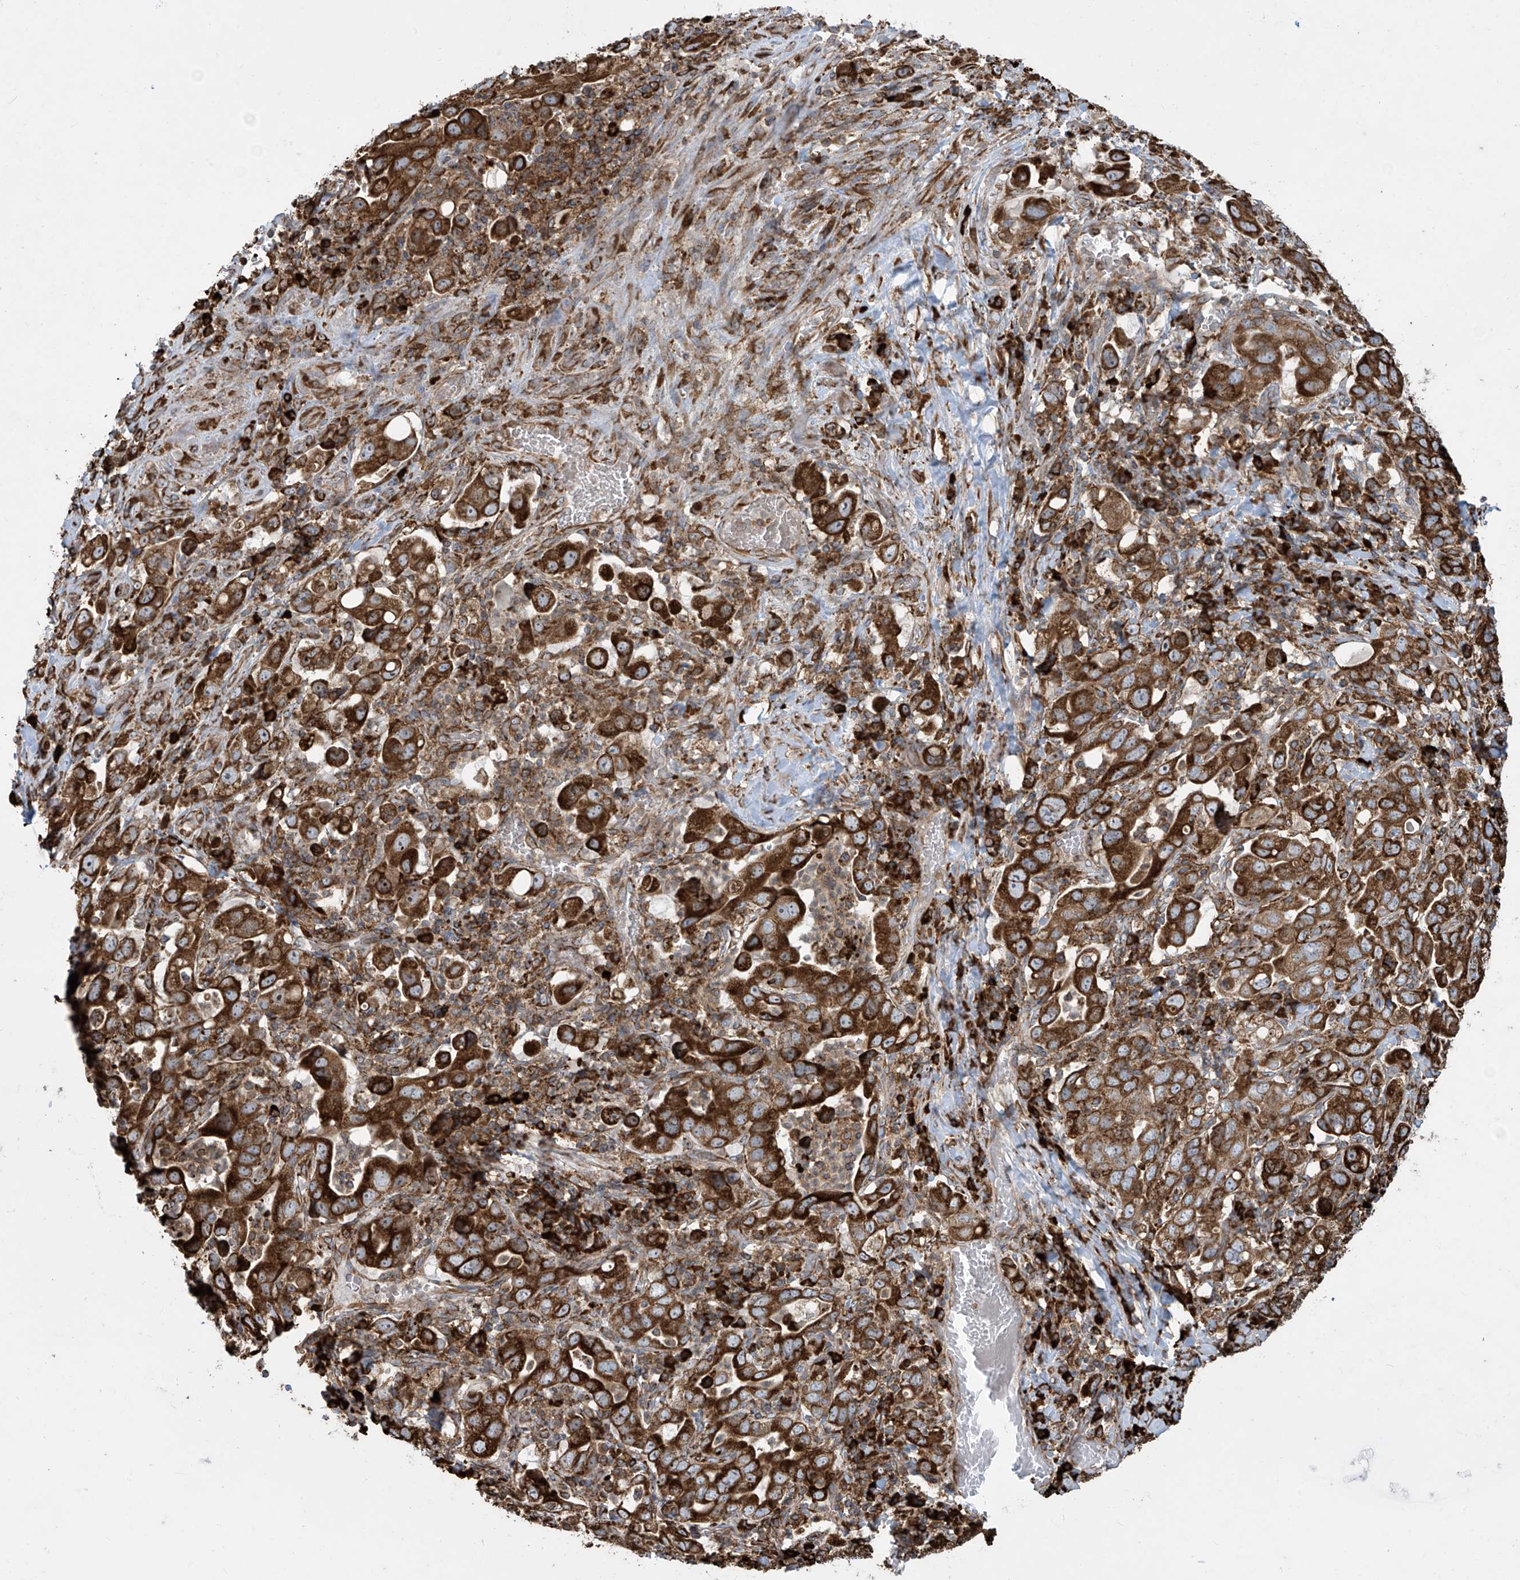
{"staining": {"intensity": "strong", "quantity": ">75%", "location": "cytoplasmic/membranous"}, "tissue": "stomach cancer", "cell_type": "Tumor cells", "image_type": "cancer", "snomed": [{"axis": "morphology", "description": "Adenocarcinoma, NOS"}, {"axis": "topography", "description": "Stomach, upper"}], "caption": "The photomicrograph displays immunohistochemical staining of stomach cancer. There is strong cytoplasmic/membranous positivity is identified in approximately >75% of tumor cells.", "gene": "MX1", "patient": {"sex": "male", "age": 62}}